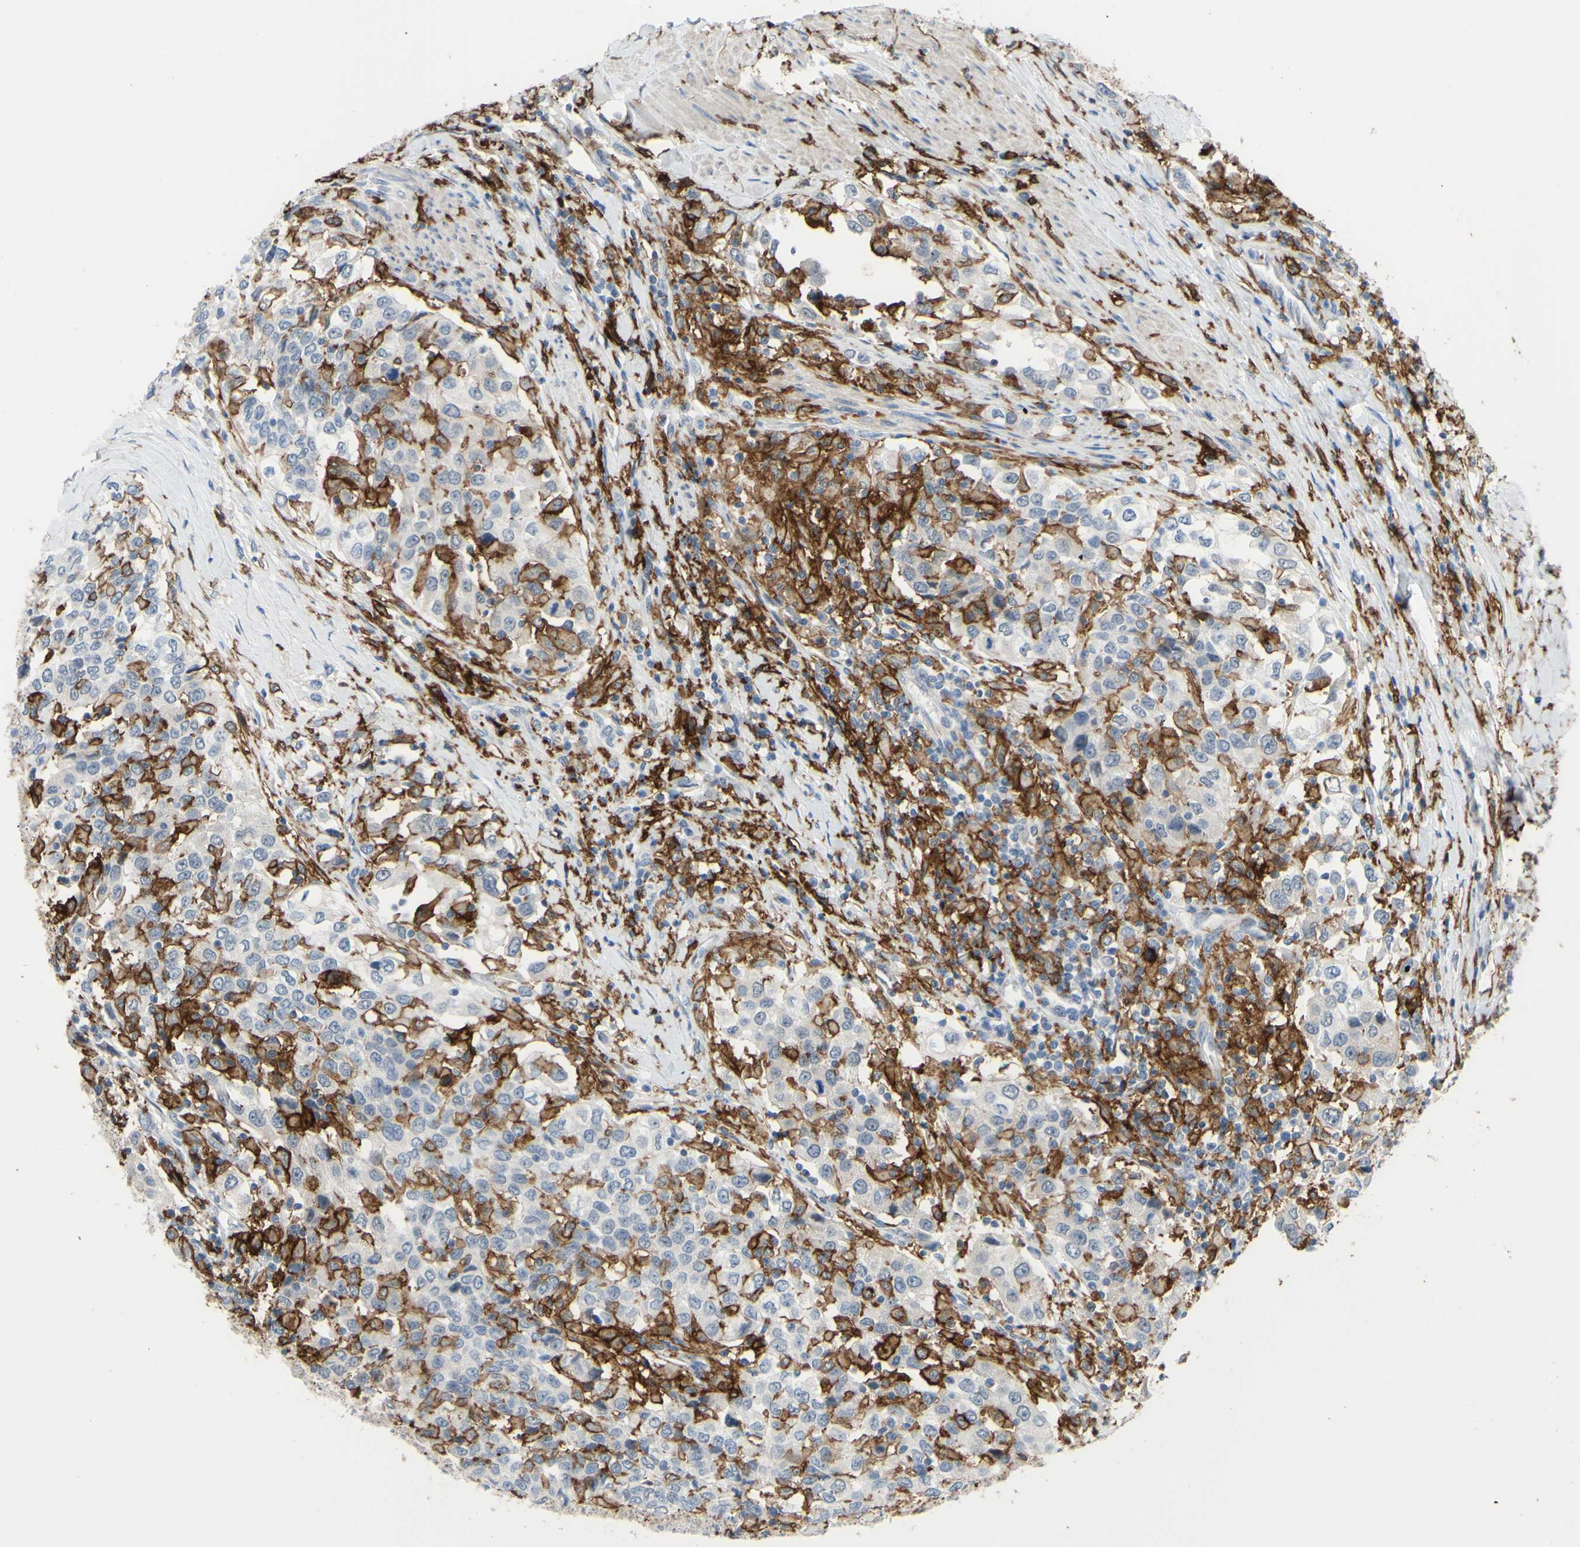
{"staining": {"intensity": "negative", "quantity": "none", "location": "none"}, "tissue": "urothelial cancer", "cell_type": "Tumor cells", "image_type": "cancer", "snomed": [{"axis": "morphology", "description": "Urothelial carcinoma, High grade"}, {"axis": "topography", "description": "Urinary bladder"}], "caption": "Immunohistochemistry (IHC) photomicrograph of neoplastic tissue: urothelial cancer stained with DAB (3,3'-diaminobenzidine) displays no significant protein expression in tumor cells.", "gene": "FCGR2A", "patient": {"sex": "female", "age": 80}}